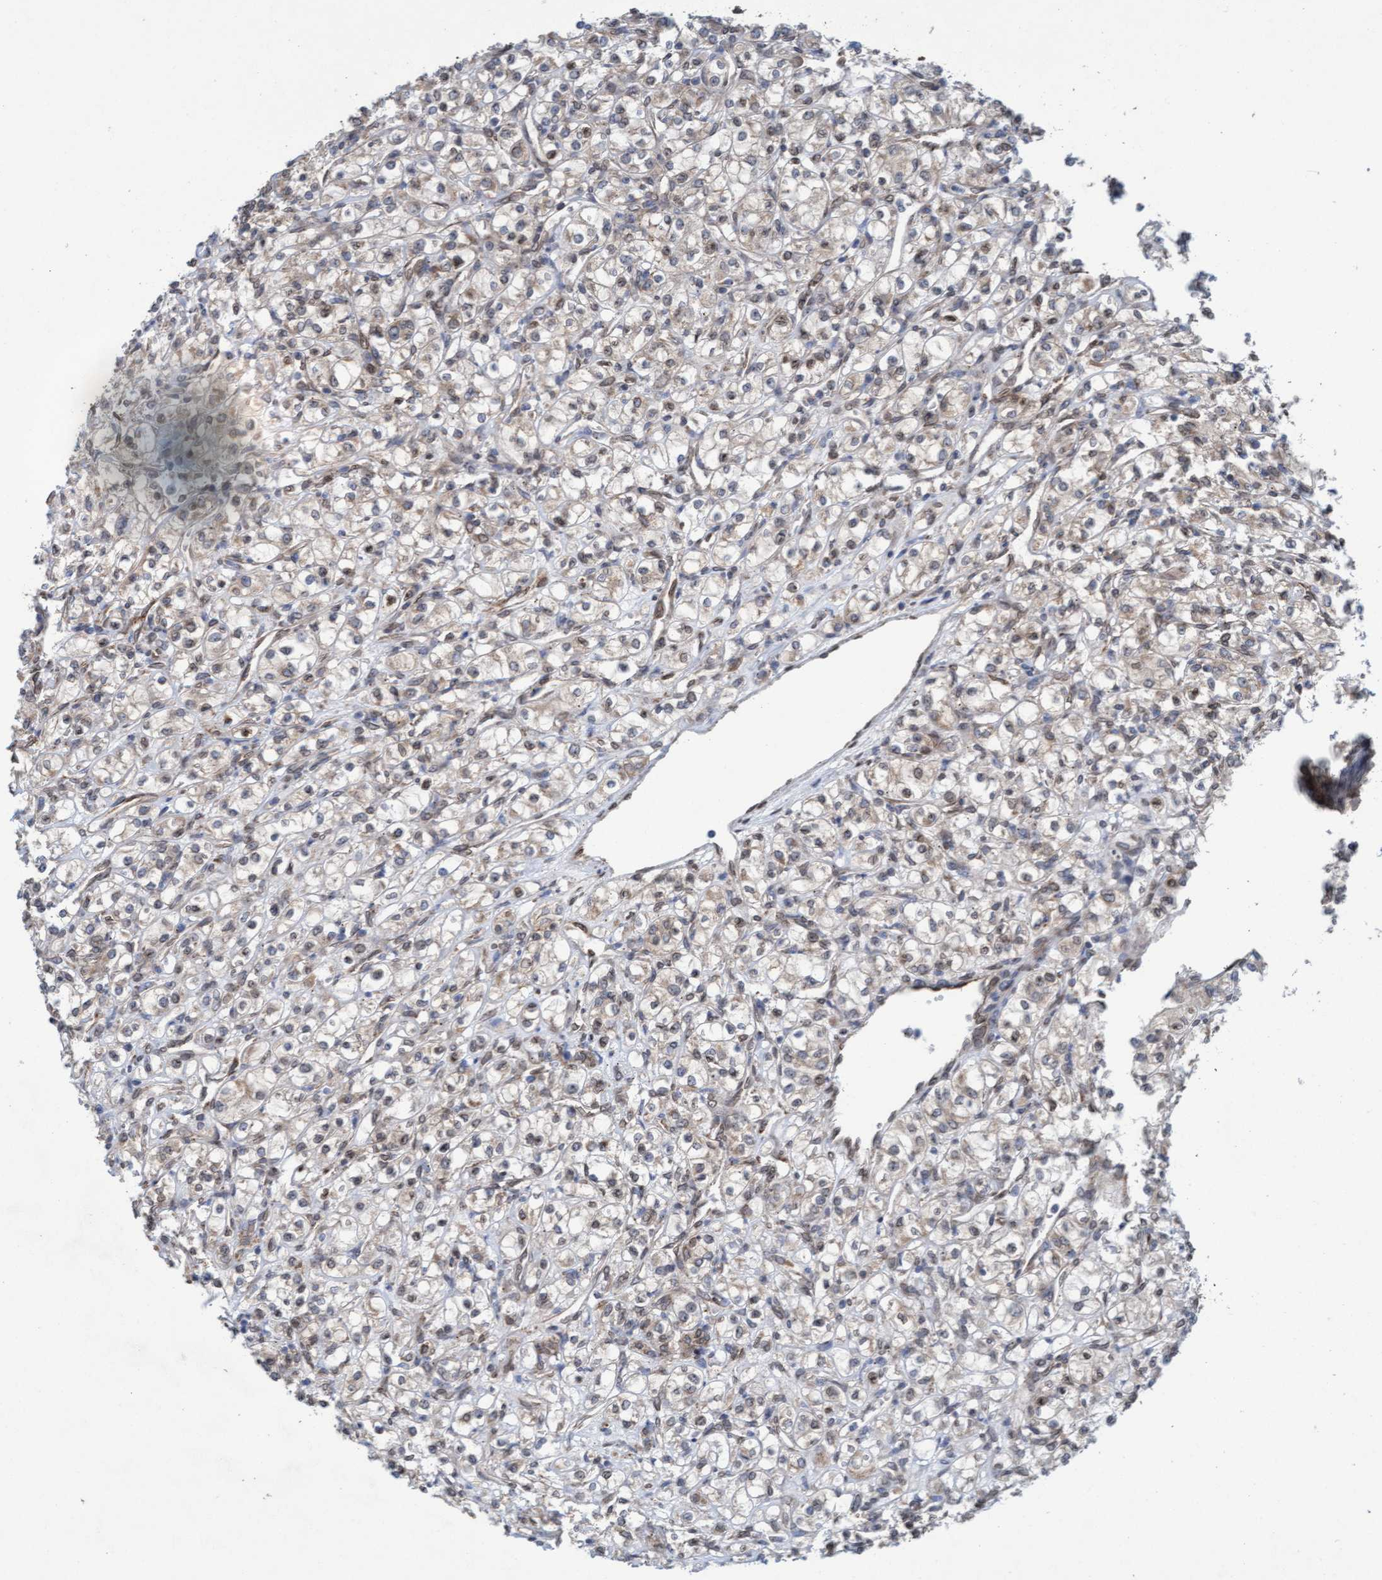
{"staining": {"intensity": "weak", "quantity": ">75%", "location": "cytoplasmic/membranous"}, "tissue": "renal cancer", "cell_type": "Tumor cells", "image_type": "cancer", "snomed": [{"axis": "morphology", "description": "Adenocarcinoma, NOS"}, {"axis": "topography", "description": "Kidney"}], "caption": "Protein expression by immunohistochemistry (IHC) displays weak cytoplasmic/membranous positivity in about >75% of tumor cells in renal cancer (adenocarcinoma).", "gene": "MRPS23", "patient": {"sex": "male", "age": 77}}